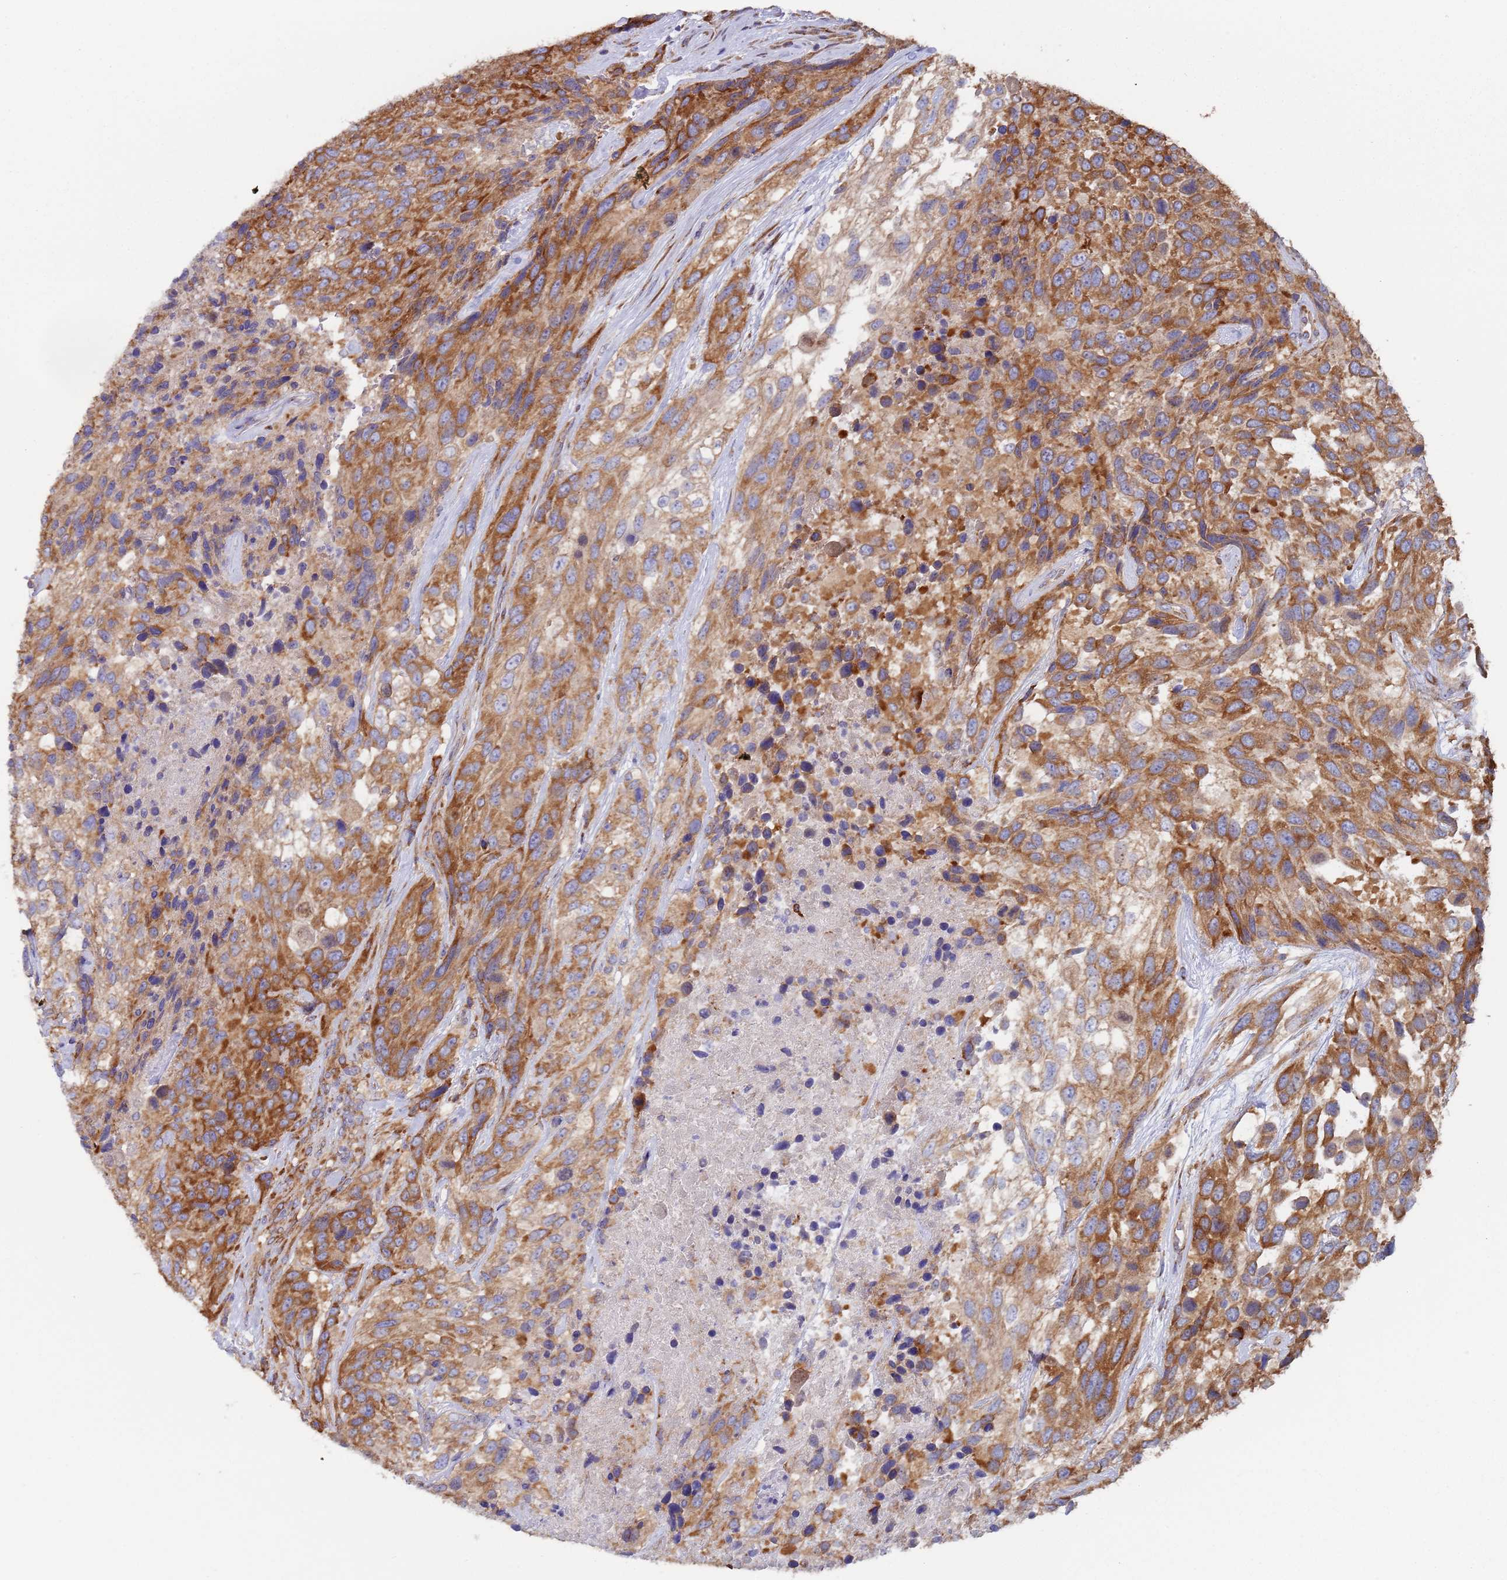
{"staining": {"intensity": "strong", "quantity": ">75%", "location": "cytoplasmic/membranous"}, "tissue": "urothelial cancer", "cell_type": "Tumor cells", "image_type": "cancer", "snomed": [{"axis": "morphology", "description": "Urothelial carcinoma, High grade"}, {"axis": "topography", "description": "Urinary bladder"}], "caption": "The immunohistochemical stain highlights strong cytoplasmic/membranous staining in tumor cells of high-grade urothelial carcinoma tissue.", "gene": "ZNF844", "patient": {"sex": "female", "age": 70}}